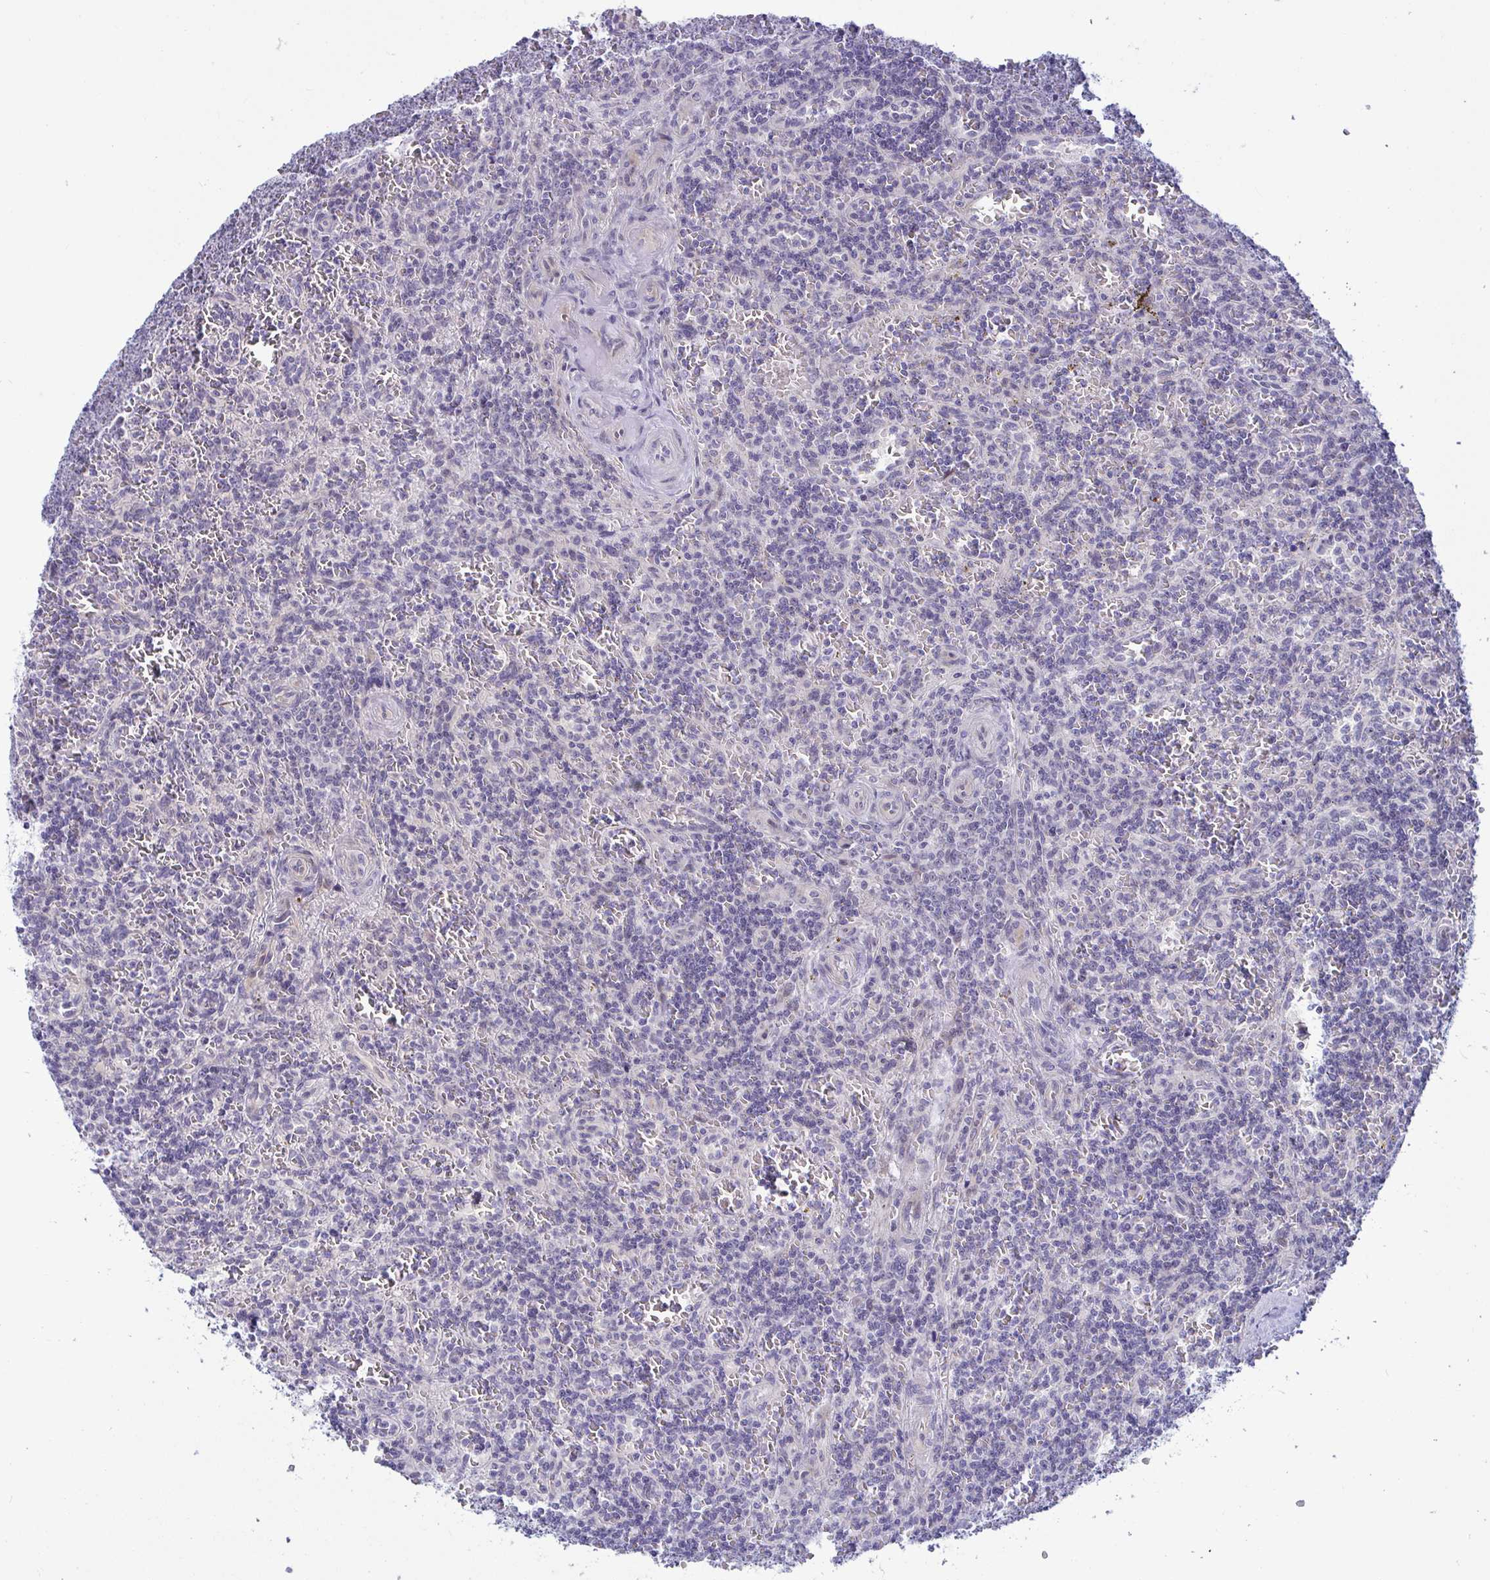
{"staining": {"intensity": "negative", "quantity": "none", "location": "none"}, "tissue": "lymphoma", "cell_type": "Tumor cells", "image_type": "cancer", "snomed": [{"axis": "morphology", "description": "Malignant lymphoma, non-Hodgkin's type, Low grade"}, {"axis": "topography", "description": "Spleen"}], "caption": "Malignant lymphoma, non-Hodgkin's type (low-grade) stained for a protein using immunohistochemistry reveals no staining tumor cells.", "gene": "GSTM1", "patient": {"sex": "male", "age": 73}}